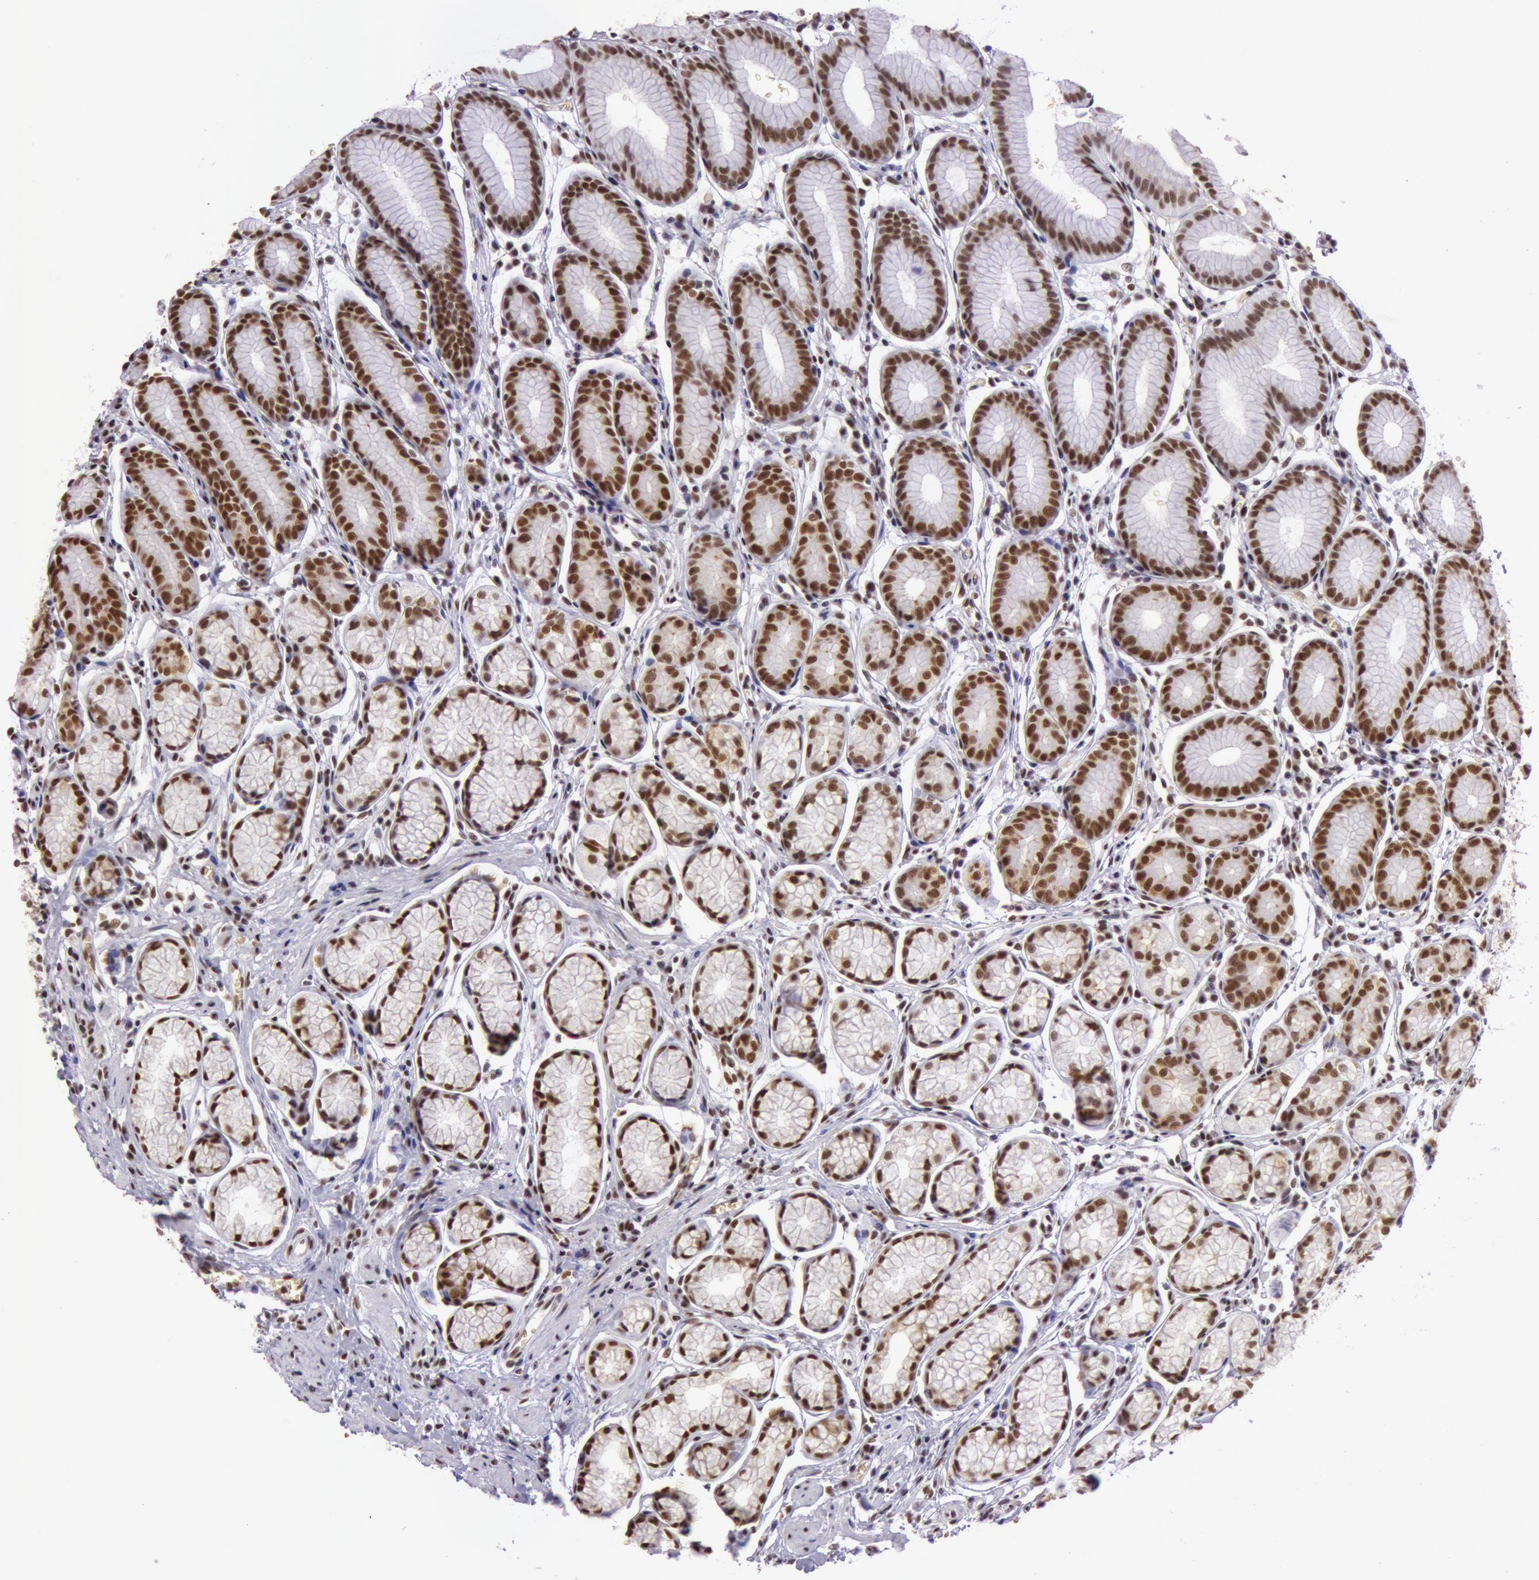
{"staining": {"intensity": "strong", "quantity": "25%-75%", "location": "nuclear"}, "tissue": "stomach", "cell_type": "Glandular cells", "image_type": "normal", "snomed": [{"axis": "morphology", "description": "Normal tissue, NOS"}, {"axis": "topography", "description": "Stomach"}], "caption": "A brown stain highlights strong nuclear expression of a protein in glandular cells of benign human stomach. (Stains: DAB (3,3'-diaminobenzidine) in brown, nuclei in blue, Microscopy: brightfield microscopy at high magnification).", "gene": "NBN", "patient": {"sex": "male", "age": 42}}